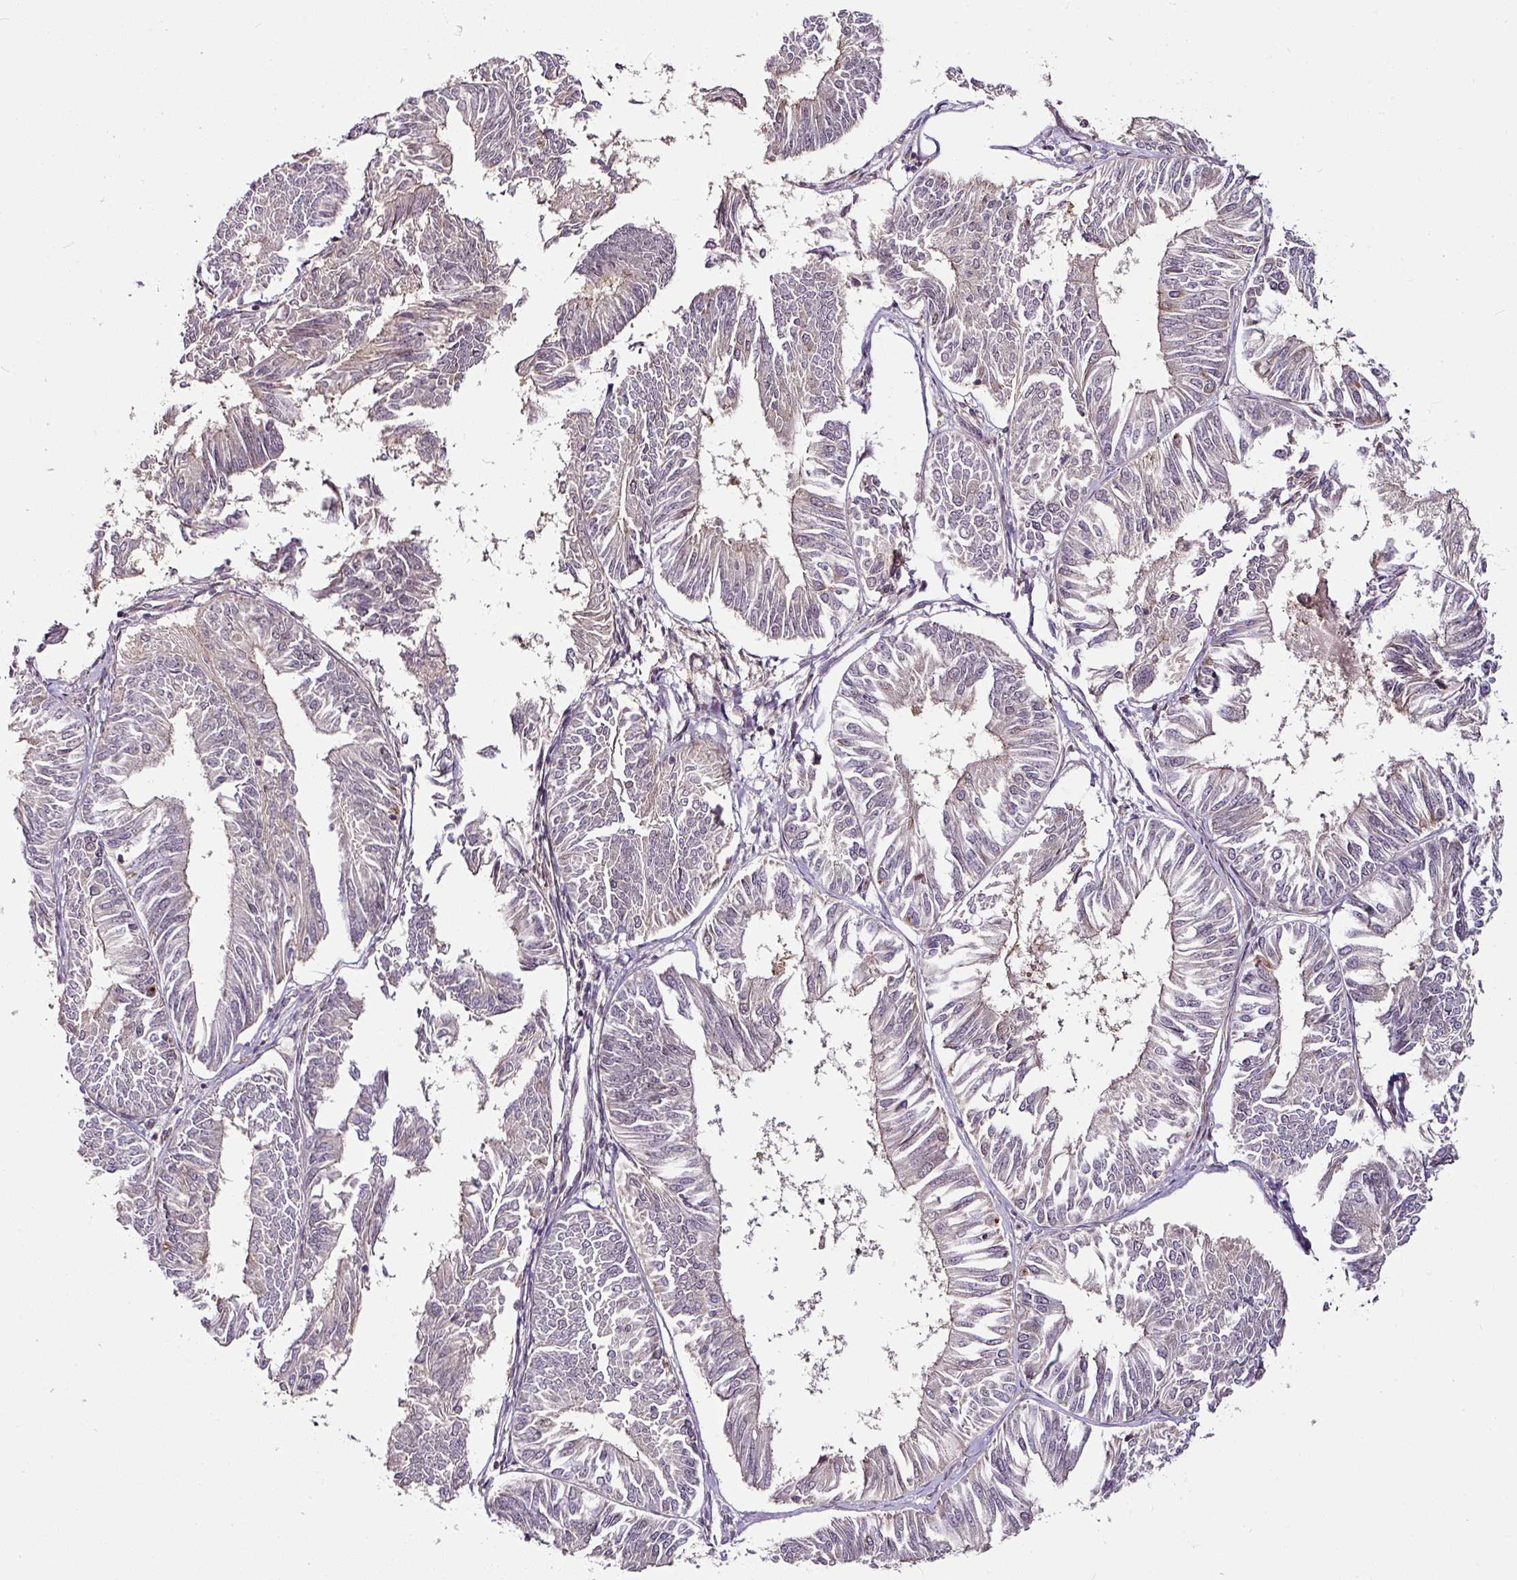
{"staining": {"intensity": "weak", "quantity": "<25%", "location": "cytoplasmic/membranous"}, "tissue": "endometrial cancer", "cell_type": "Tumor cells", "image_type": "cancer", "snomed": [{"axis": "morphology", "description": "Adenocarcinoma, NOS"}, {"axis": "topography", "description": "Endometrium"}], "caption": "An image of endometrial cancer (adenocarcinoma) stained for a protein exhibits no brown staining in tumor cells. (DAB (3,3'-diaminobenzidine) immunohistochemistry with hematoxylin counter stain).", "gene": "DCAF13", "patient": {"sex": "female", "age": 58}}